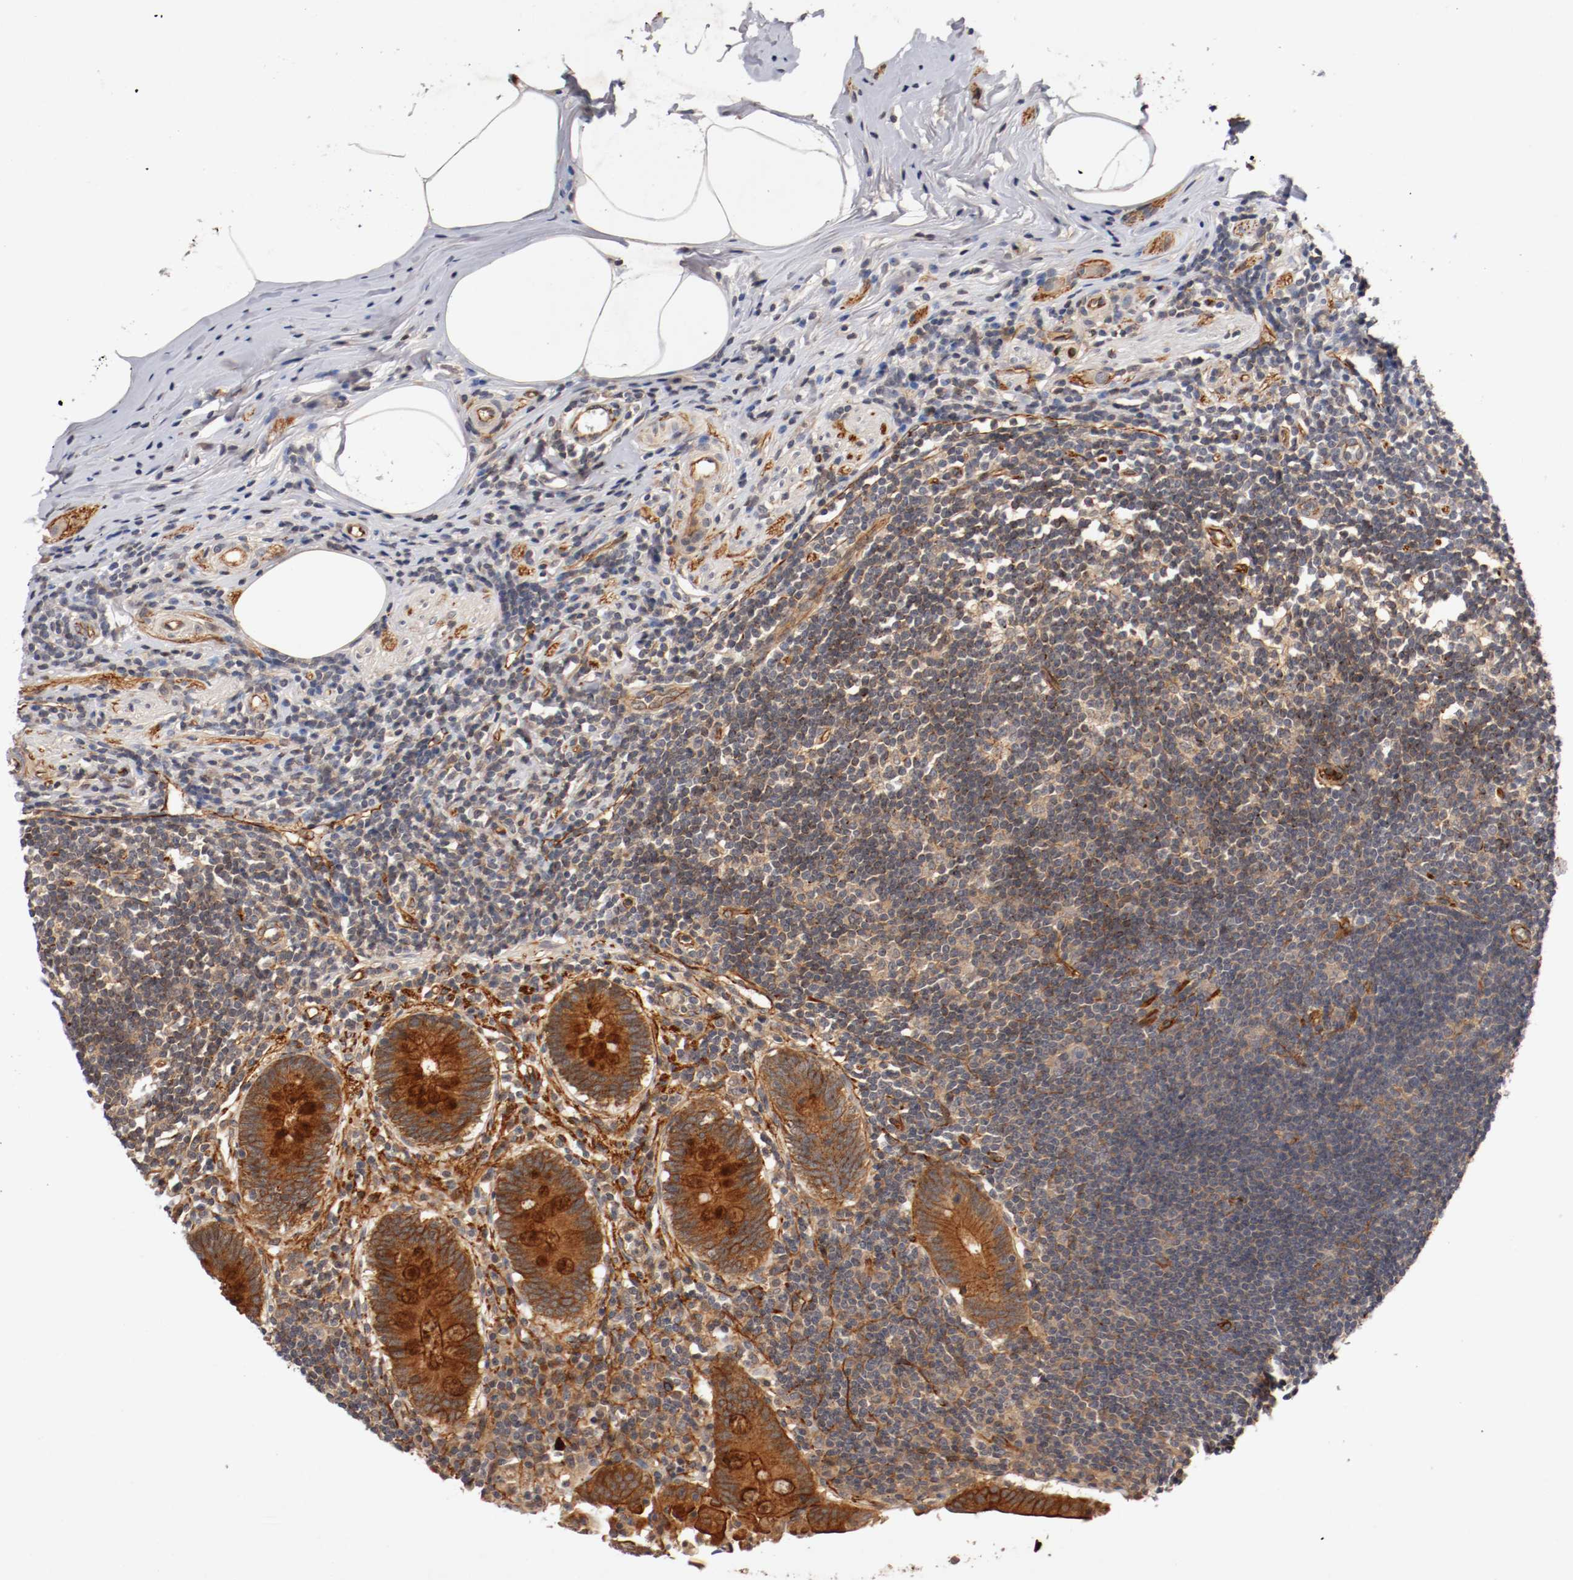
{"staining": {"intensity": "strong", "quantity": ">75%", "location": "cytoplasmic/membranous"}, "tissue": "appendix", "cell_type": "Glandular cells", "image_type": "normal", "snomed": [{"axis": "morphology", "description": "Normal tissue, NOS"}, {"axis": "topography", "description": "Appendix"}], "caption": "Human appendix stained with a brown dye demonstrates strong cytoplasmic/membranous positive positivity in approximately >75% of glandular cells.", "gene": "TYK2", "patient": {"sex": "female", "age": 50}}